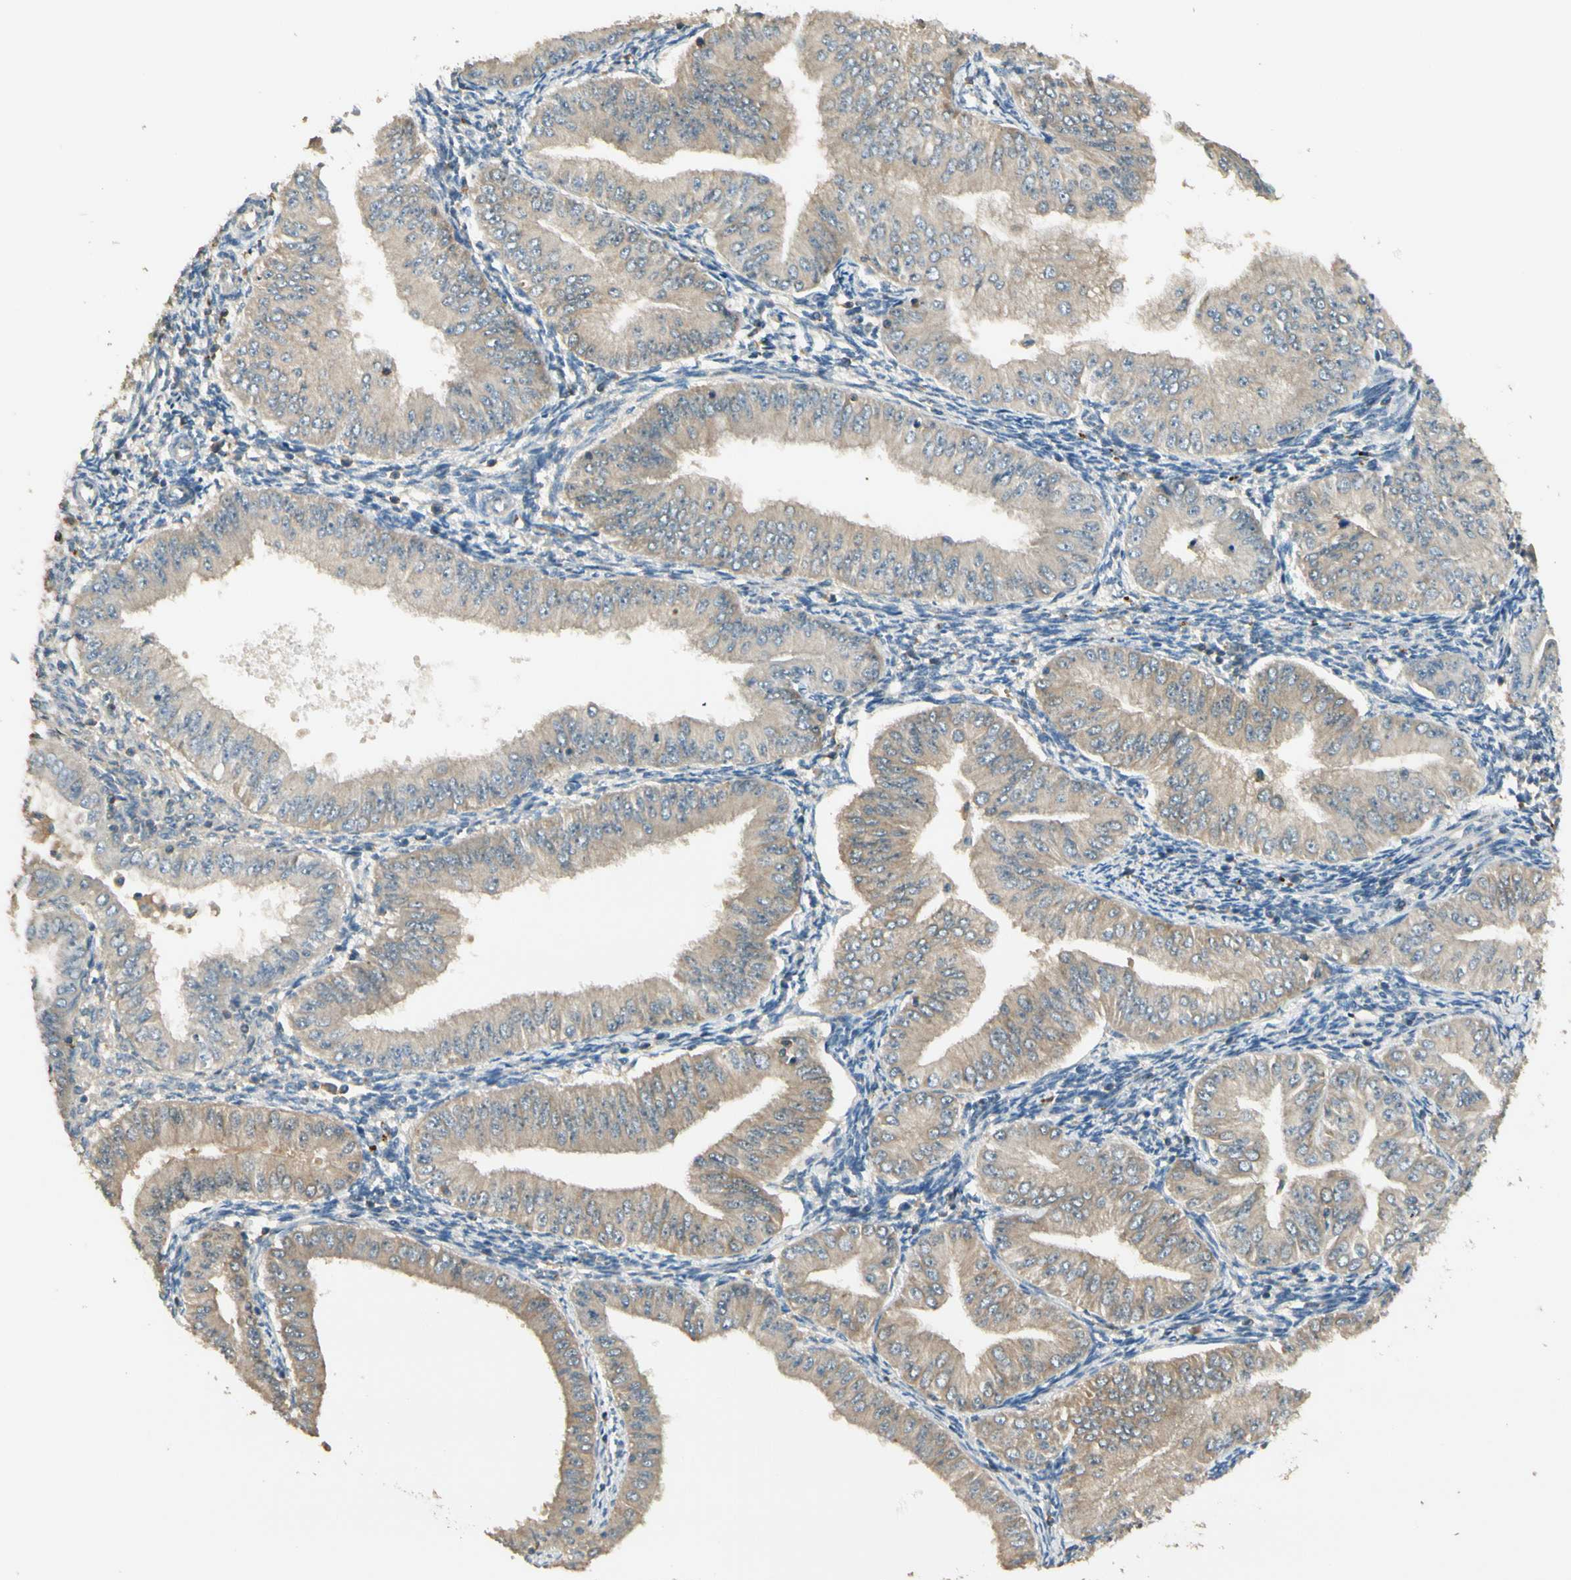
{"staining": {"intensity": "weak", "quantity": ">75%", "location": "cytoplasmic/membranous"}, "tissue": "endometrial cancer", "cell_type": "Tumor cells", "image_type": "cancer", "snomed": [{"axis": "morphology", "description": "Normal tissue, NOS"}, {"axis": "morphology", "description": "Adenocarcinoma, NOS"}, {"axis": "topography", "description": "Endometrium"}], "caption": "Adenocarcinoma (endometrial) was stained to show a protein in brown. There is low levels of weak cytoplasmic/membranous expression in approximately >75% of tumor cells.", "gene": "PLXNA1", "patient": {"sex": "female", "age": 53}}